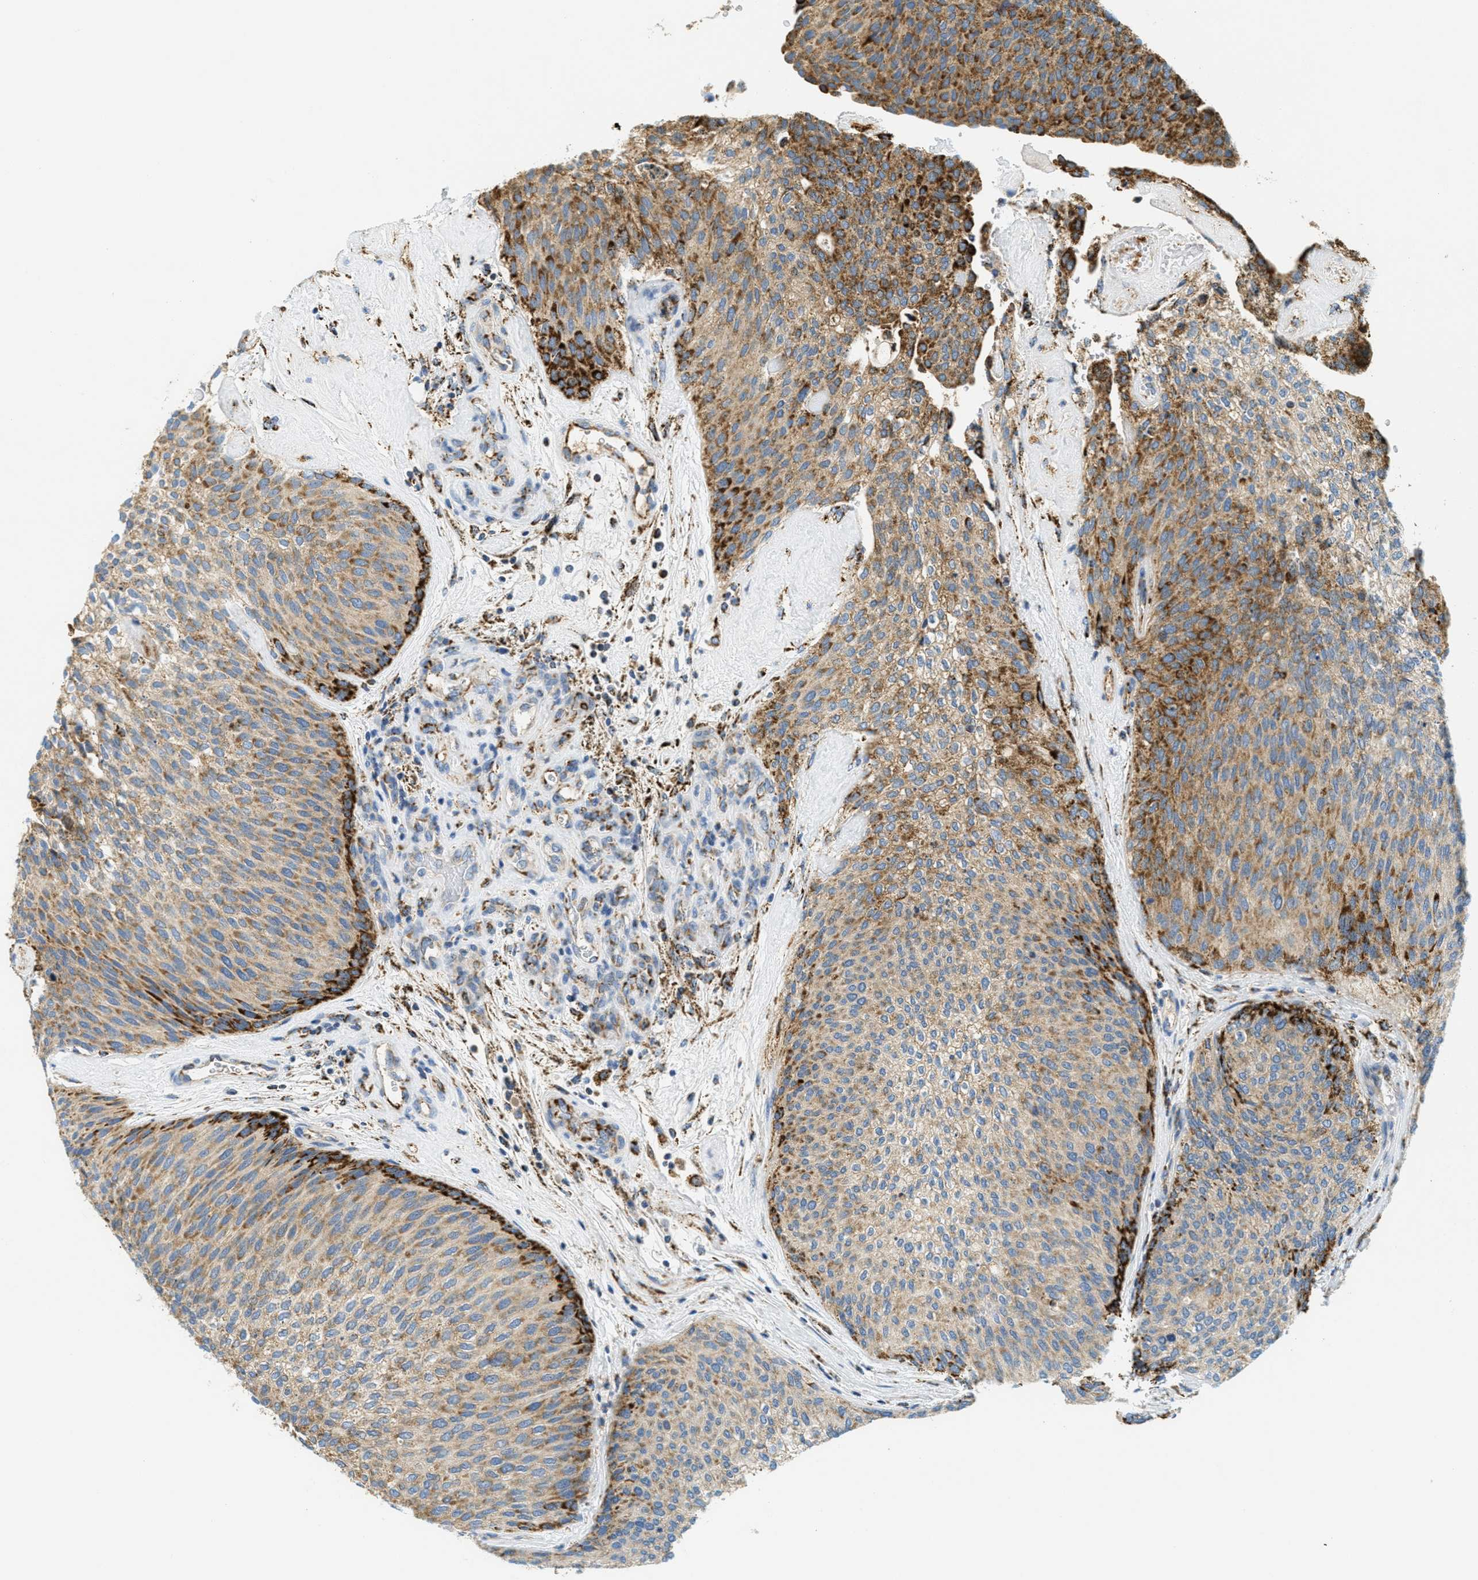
{"staining": {"intensity": "moderate", "quantity": ">75%", "location": "cytoplasmic/membranous"}, "tissue": "urothelial cancer", "cell_type": "Tumor cells", "image_type": "cancer", "snomed": [{"axis": "morphology", "description": "Urothelial carcinoma, Low grade"}, {"axis": "topography", "description": "Urinary bladder"}], "caption": "Immunohistochemical staining of human urothelial carcinoma (low-grade) exhibits medium levels of moderate cytoplasmic/membranous protein staining in approximately >75% of tumor cells. Ihc stains the protein of interest in brown and the nuclei are stained blue.", "gene": "HLCS", "patient": {"sex": "female", "age": 79}}